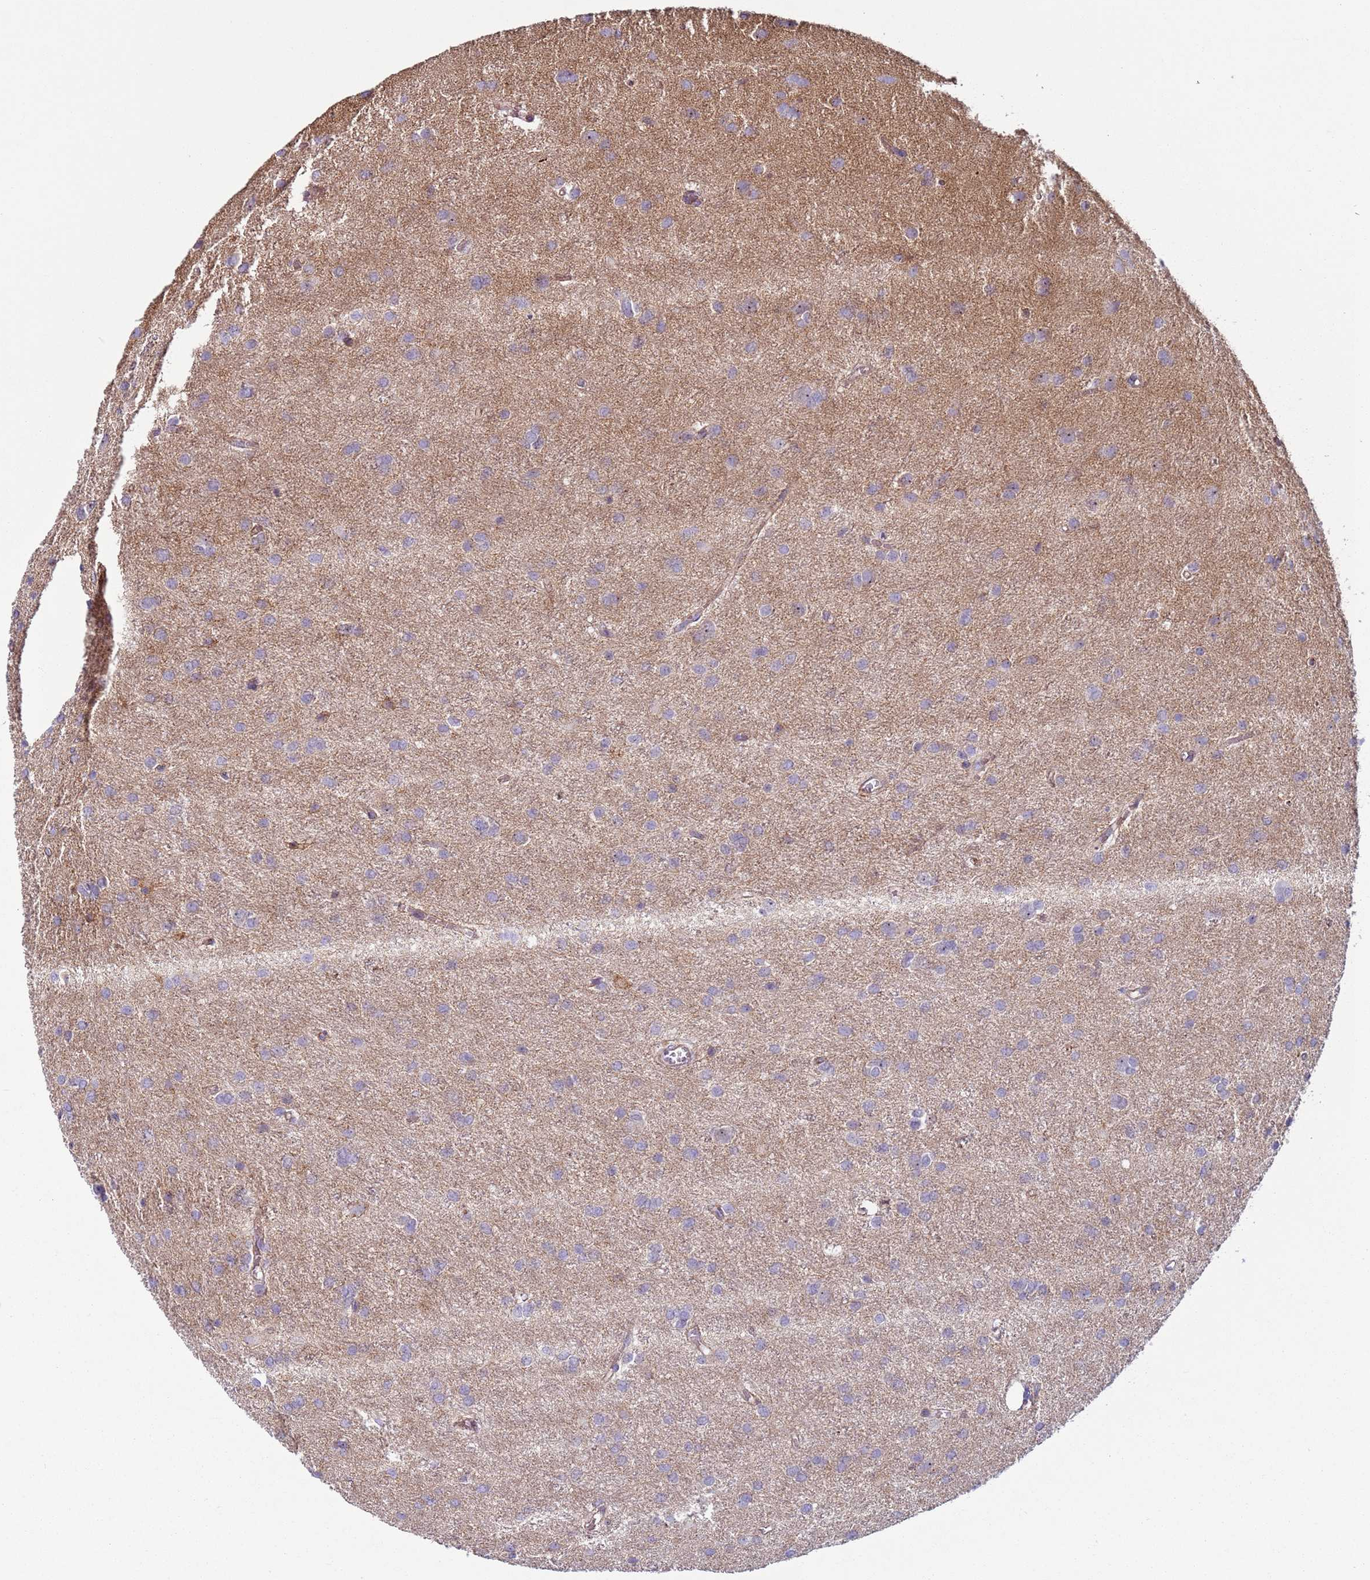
{"staining": {"intensity": "negative", "quantity": "none", "location": "none"}, "tissue": "glioma", "cell_type": "Tumor cells", "image_type": "cancer", "snomed": [{"axis": "morphology", "description": "Glioma, malignant, High grade"}, {"axis": "topography", "description": "Brain"}], "caption": "Tumor cells show no significant expression in glioma.", "gene": "HEATR1", "patient": {"sex": "female", "age": 50}}